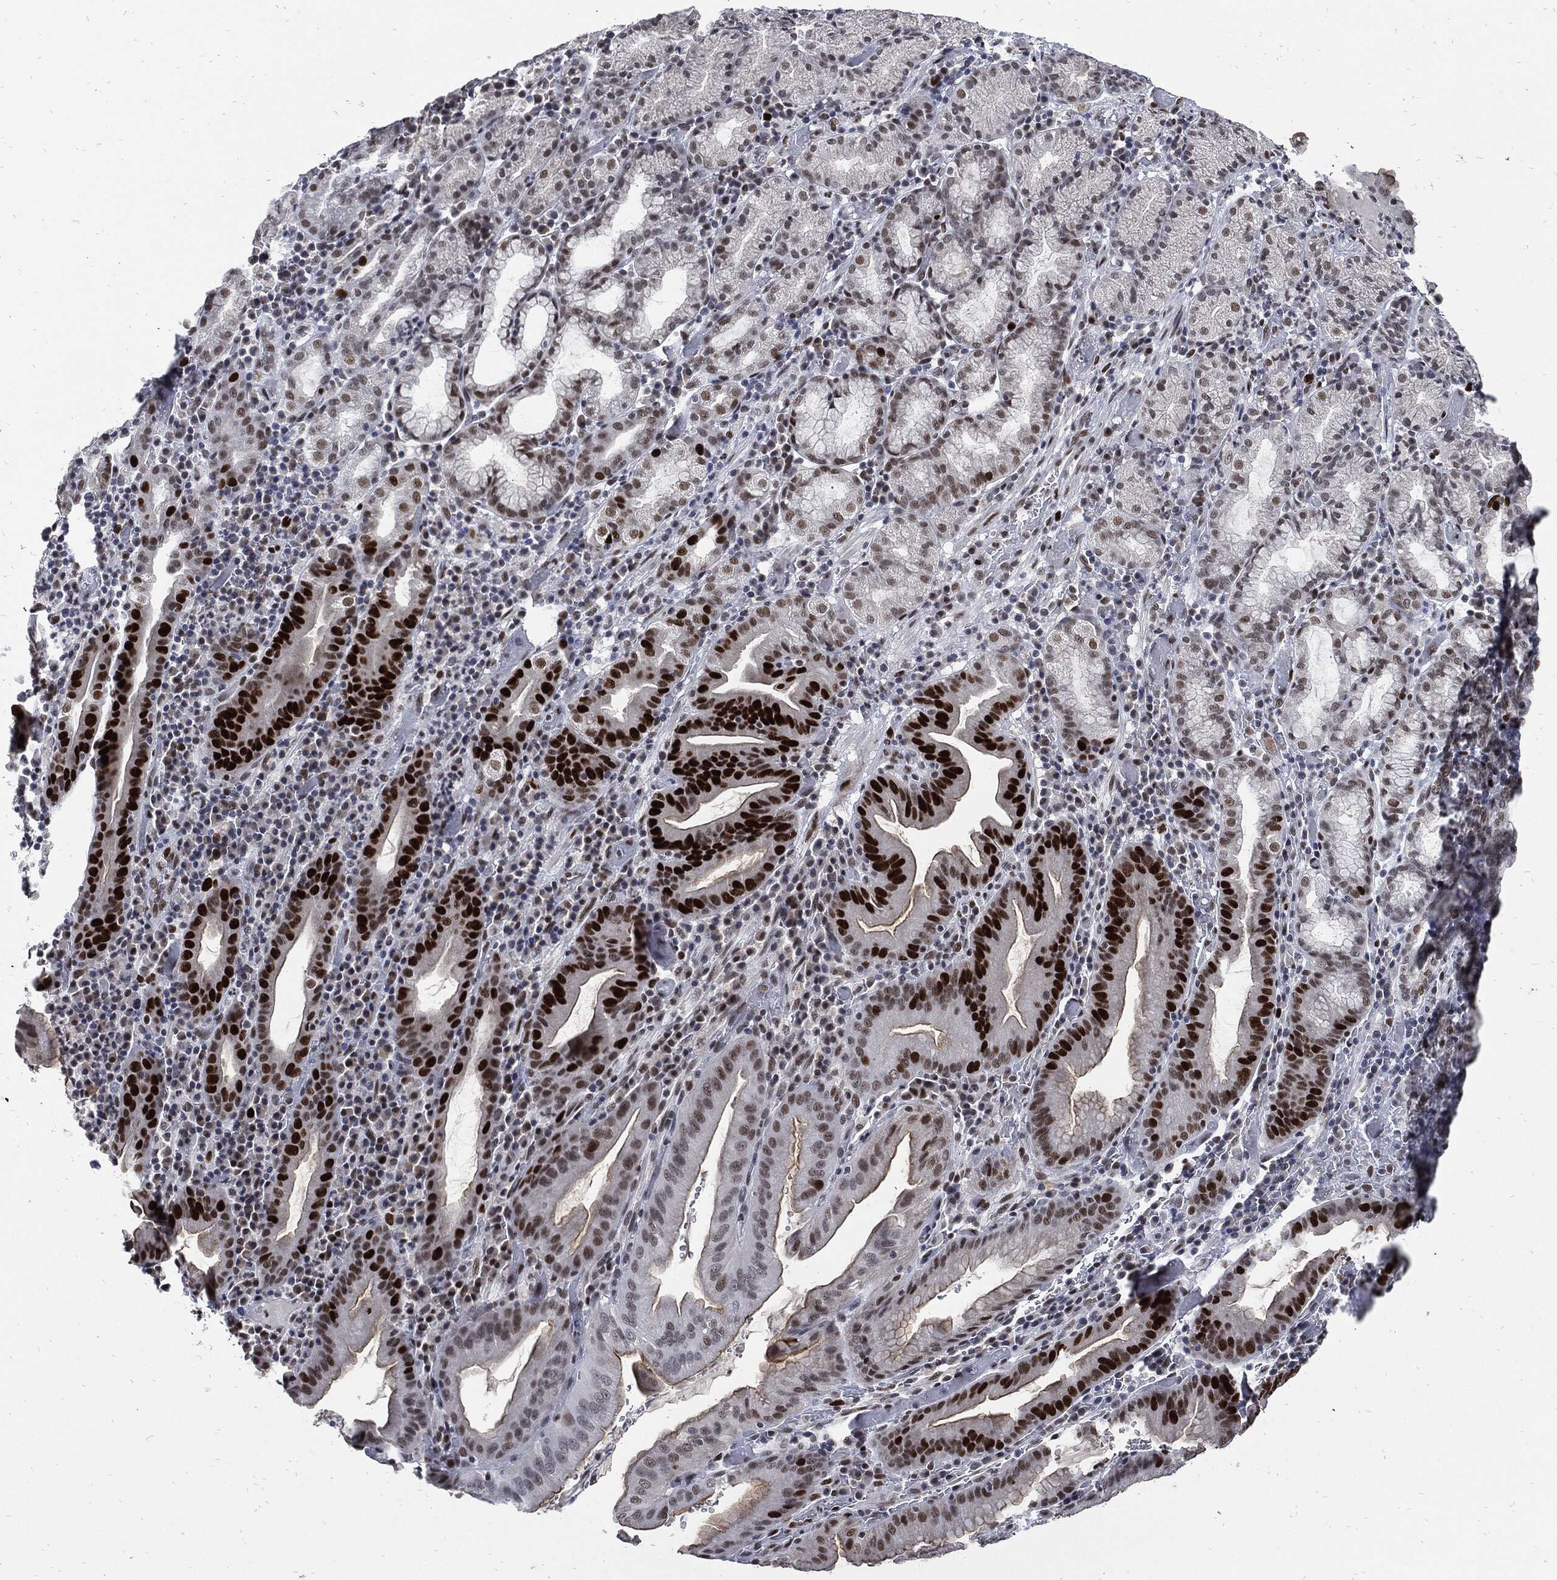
{"staining": {"intensity": "strong", "quantity": "25%-75%", "location": "nuclear"}, "tissue": "stomach cancer", "cell_type": "Tumor cells", "image_type": "cancer", "snomed": [{"axis": "morphology", "description": "Adenocarcinoma, NOS"}, {"axis": "topography", "description": "Stomach"}], "caption": "Protein expression analysis of human stomach cancer reveals strong nuclear staining in about 25%-75% of tumor cells.", "gene": "NBN", "patient": {"sex": "male", "age": 79}}